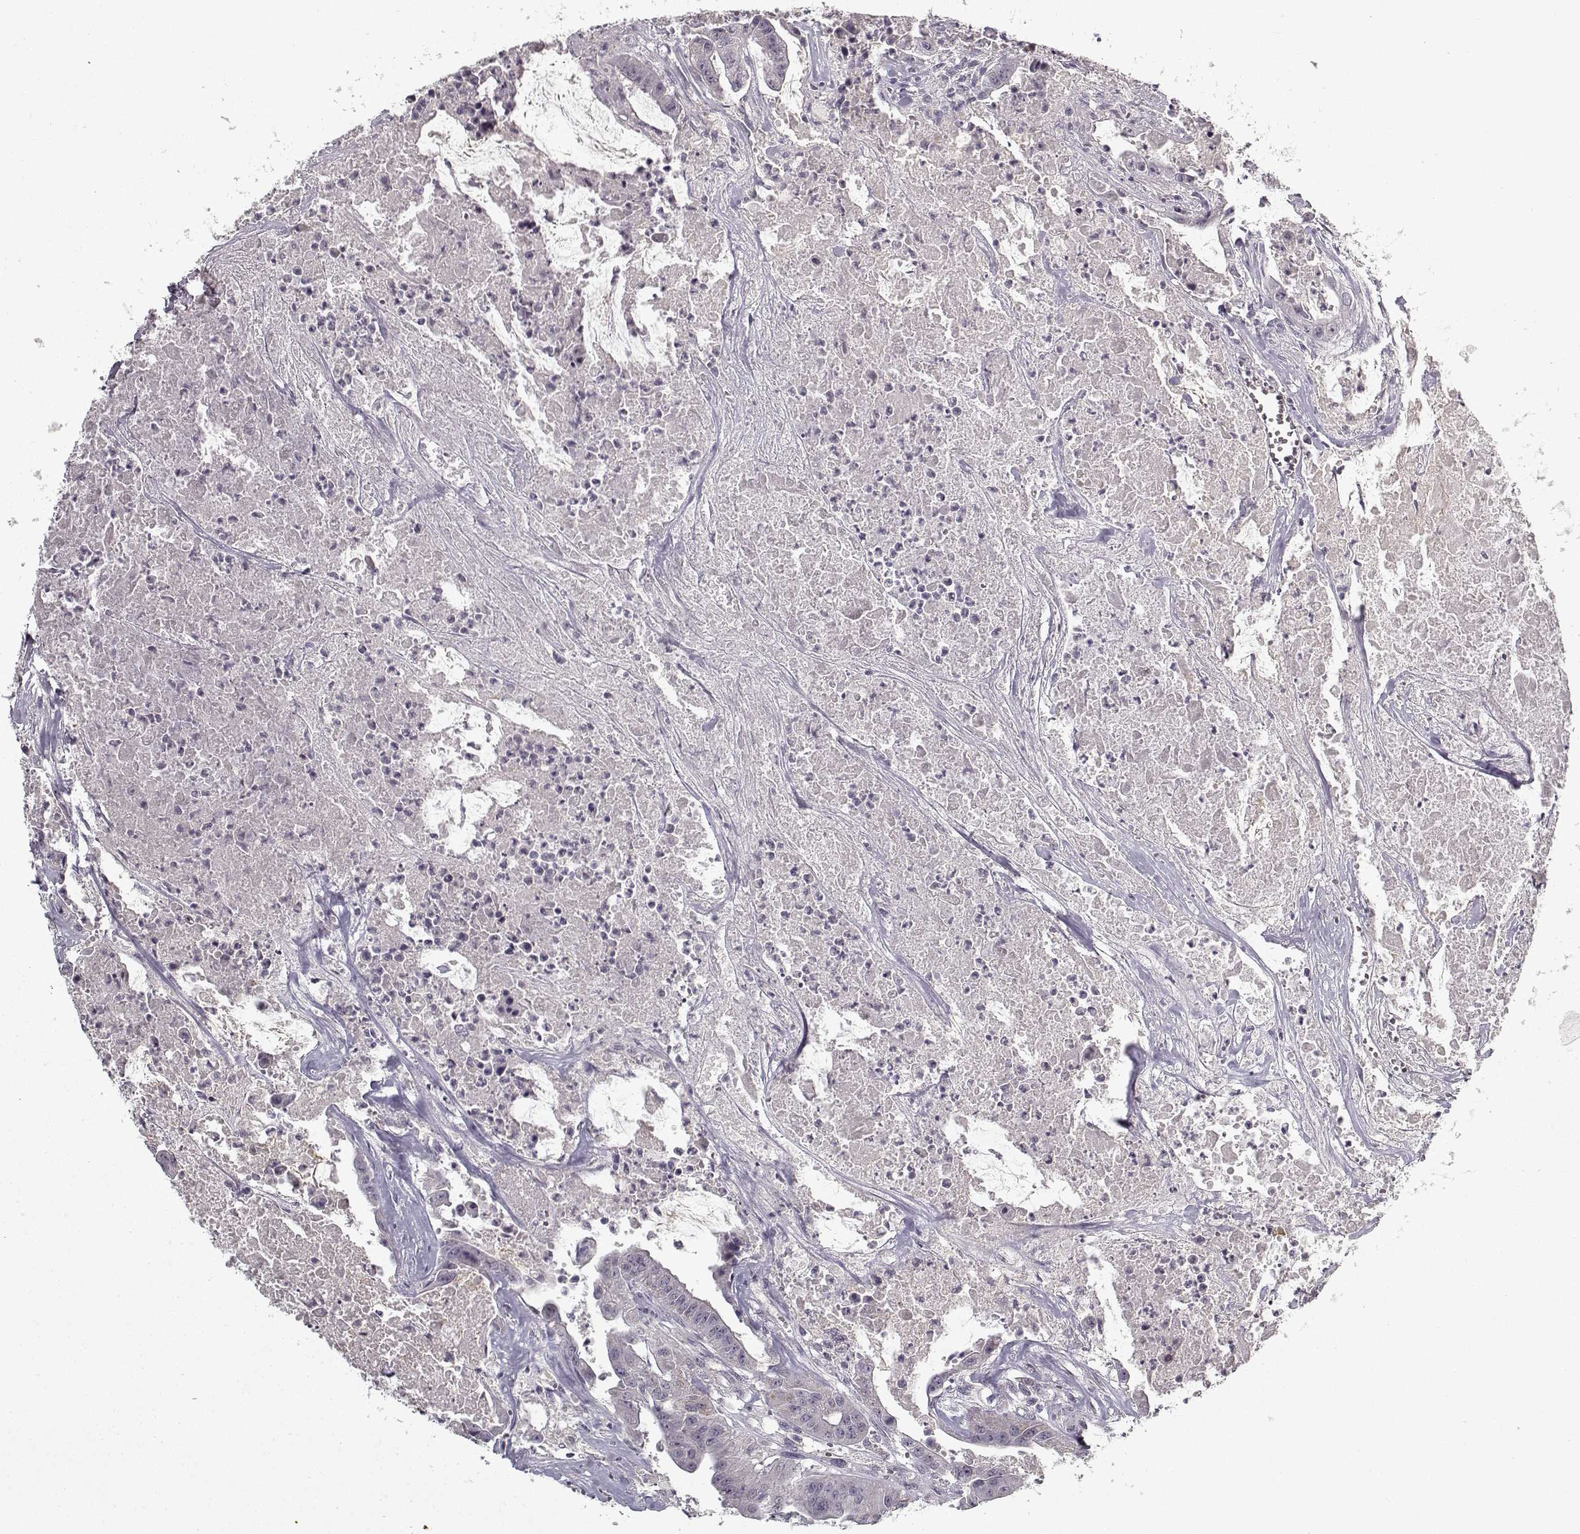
{"staining": {"intensity": "negative", "quantity": "none", "location": "none"}, "tissue": "colorectal cancer", "cell_type": "Tumor cells", "image_type": "cancer", "snomed": [{"axis": "morphology", "description": "Adenocarcinoma, NOS"}, {"axis": "topography", "description": "Colon"}], "caption": "The immunohistochemistry histopathology image has no significant staining in tumor cells of colorectal cancer tissue.", "gene": "LAMA2", "patient": {"sex": "male", "age": 33}}